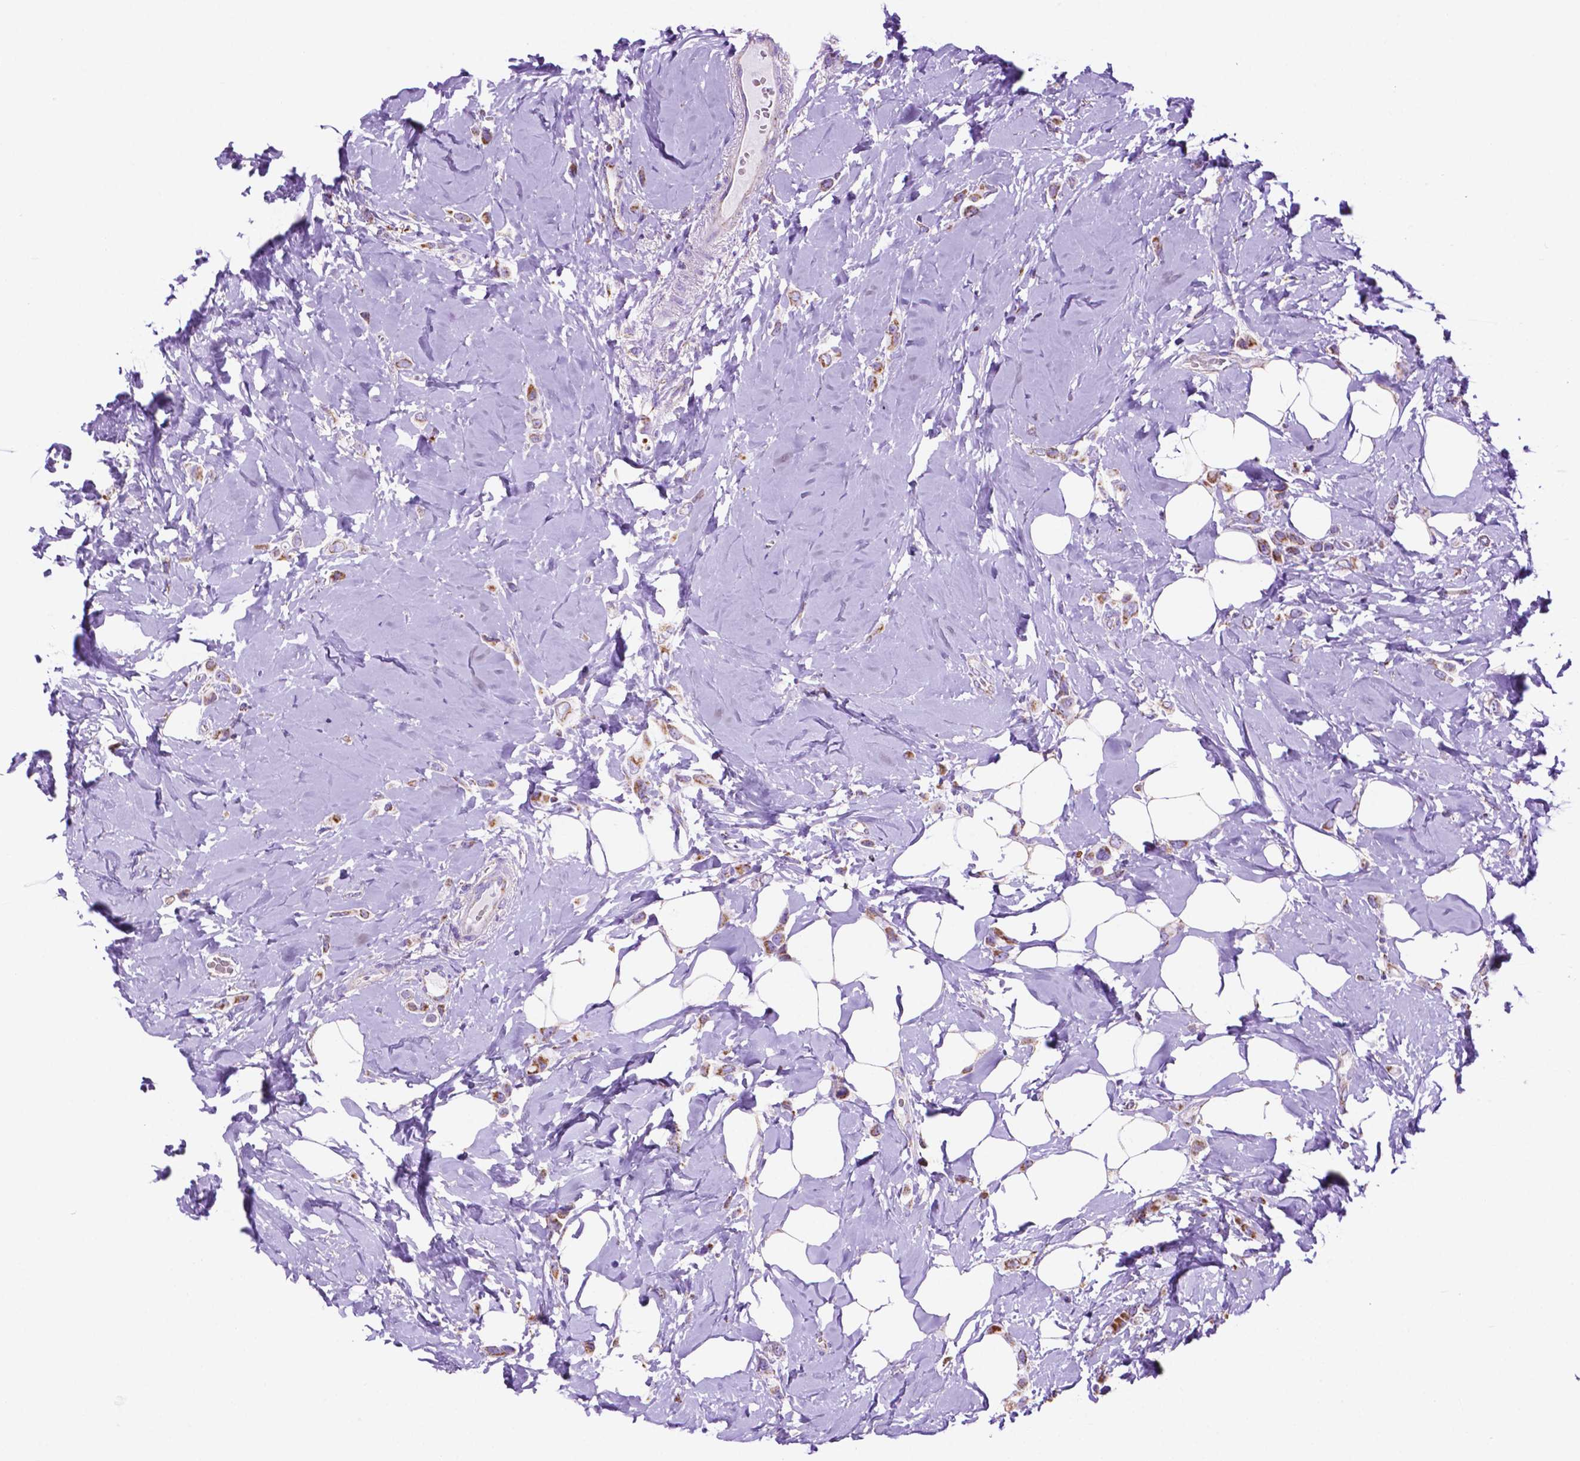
{"staining": {"intensity": "weak", "quantity": ">75%", "location": "cytoplasmic/membranous"}, "tissue": "breast cancer", "cell_type": "Tumor cells", "image_type": "cancer", "snomed": [{"axis": "morphology", "description": "Lobular carcinoma"}, {"axis": "topography", "description": "Breast"}], "caption": "Tumor cells exhibit weak cytoplasmic/membranous expression in about >75% of cells in breast lobular carcinoma.", "gene": "GDPD5", "patient": {"sex": "female", "age": 66}}